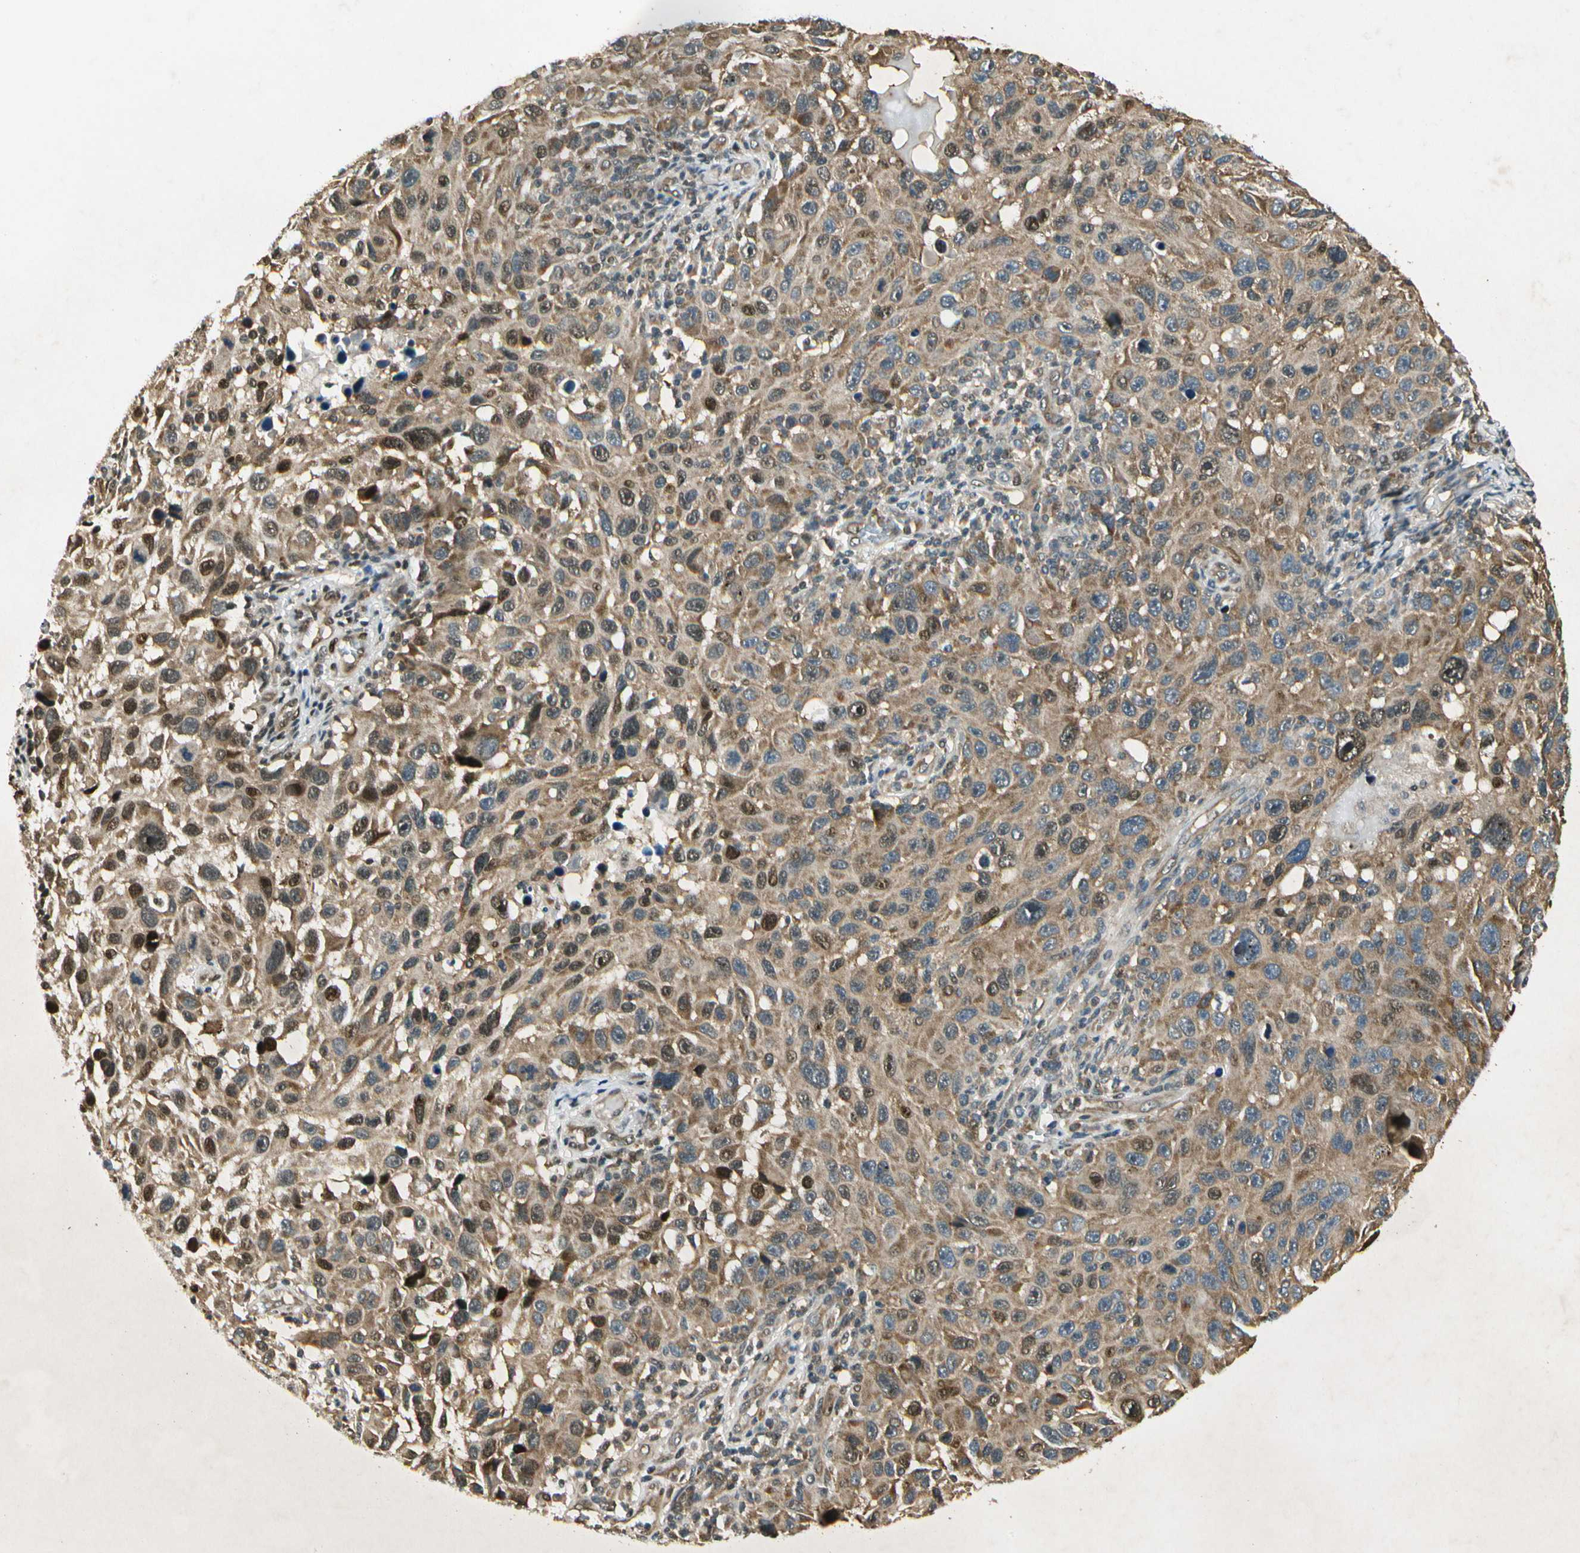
{"staining": {"intensity": "weak", "quantity": ">75%", "location": "cytoplasmic/membranous,nuclear"}, "tissue": "melanoma", "cell_type": "Tumor cells", "image_type": "cancer", "snomed": [{"axis": "morphology", "description": "Malignant melanoma, NOS"}, {"axis": "topography", "description": "Skin"}], "caption": "Weak cytoplasmic/membranous and nuclear expression is seen in approximately >75% of tumor cells in melanoma. (DAB IHC with brightfield microscopy, high magnification).", "gene": "EIF1AX", "patient": {"sex": "male", "age": 53}}